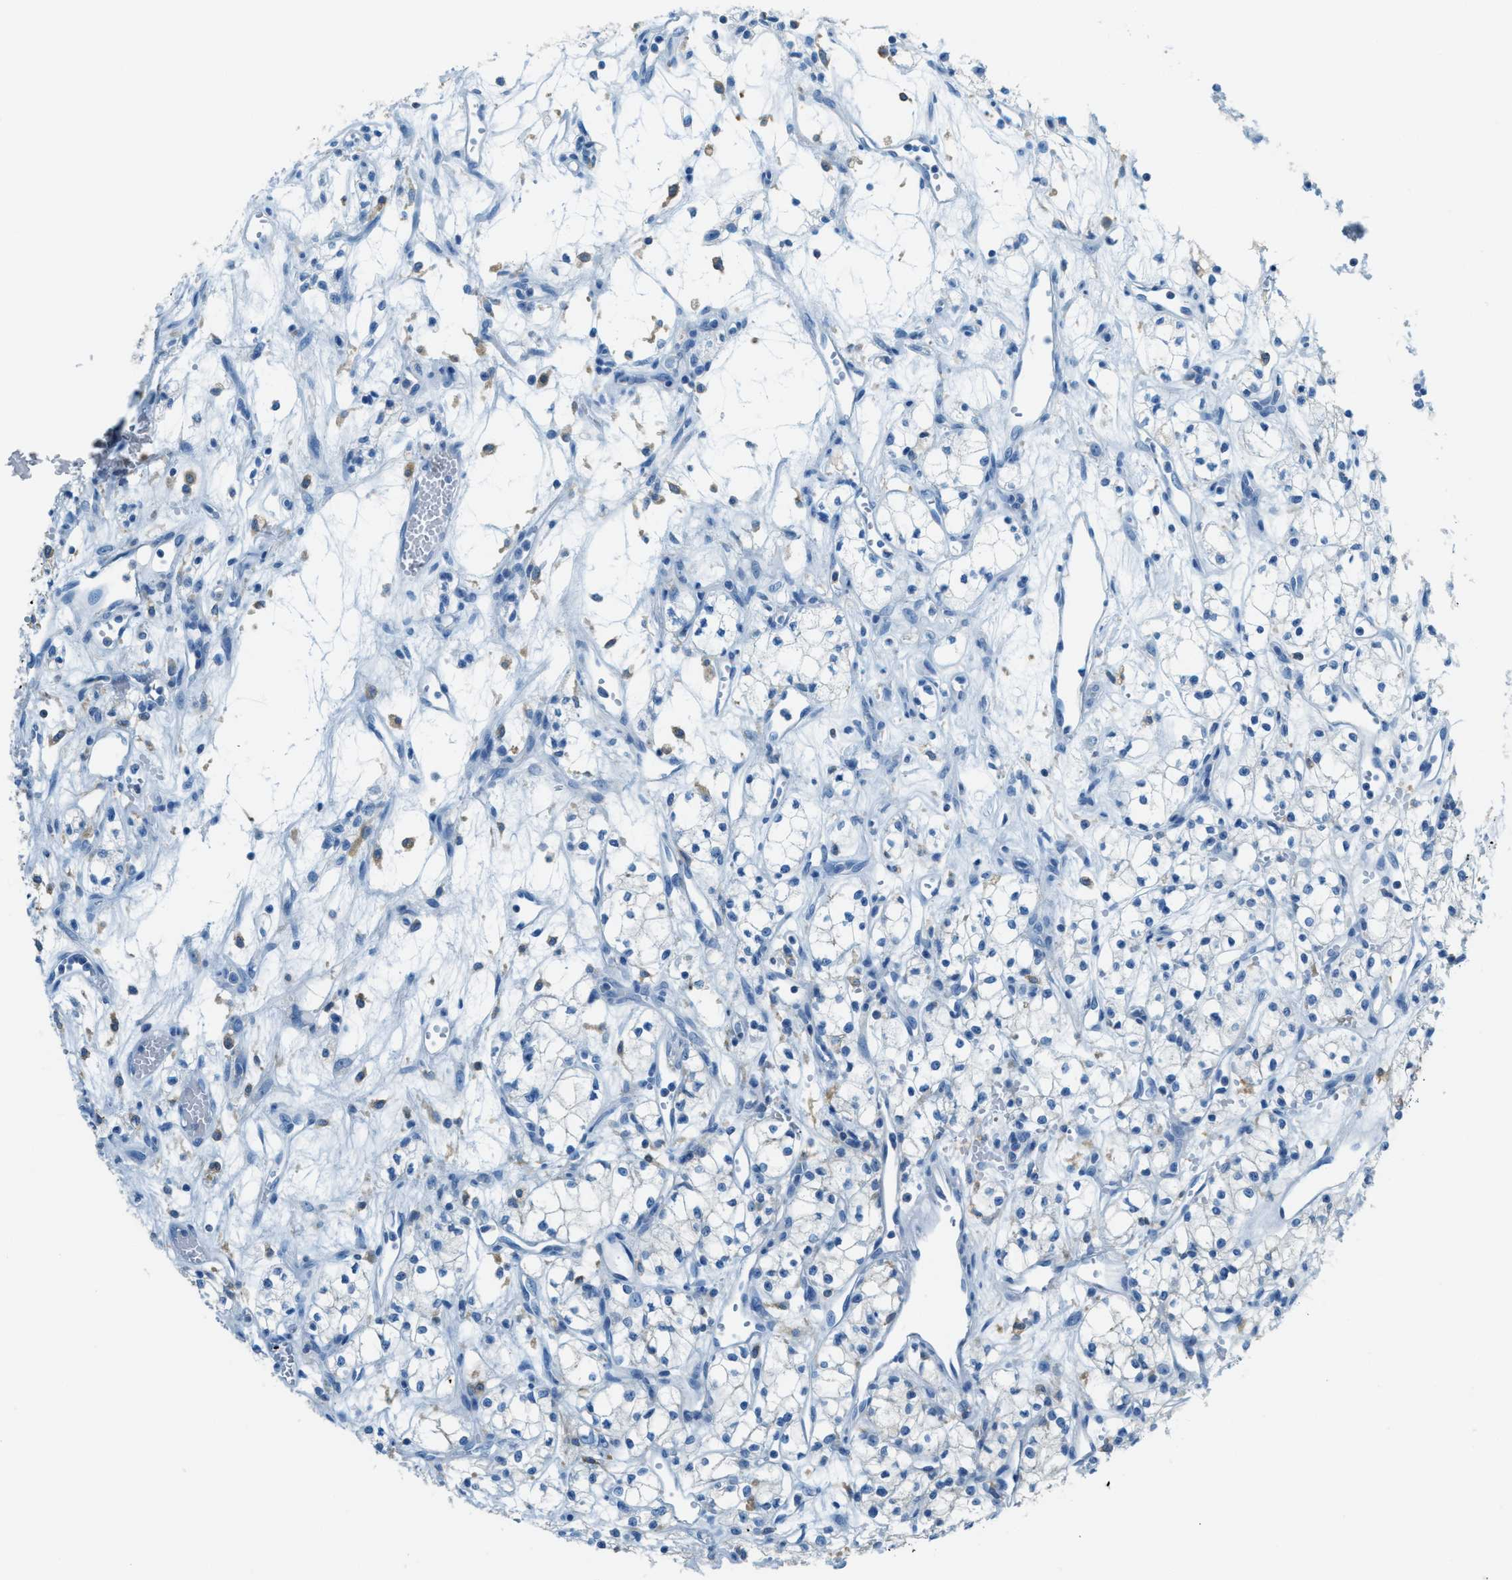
{"staining": {"intensity": "negative", "quantity": "none", "location": "none"}, "tissue": "renal cancer", "cell_type": "Tumor cells", "image_type": "cancer", "snomed": [{"axis": "morphology", "description": "Adenocarcinoma, NOS"}, {"axis": "topography", "description": "Kidney"}], "caption": "Immunohistochemistry photomicrograph of renal adenocarcinoma stained for a protein (brown), which shows no positivity in tumor cells.", "gene": "MATCAP2", "patient": {"sex": "male", "age": 59}}